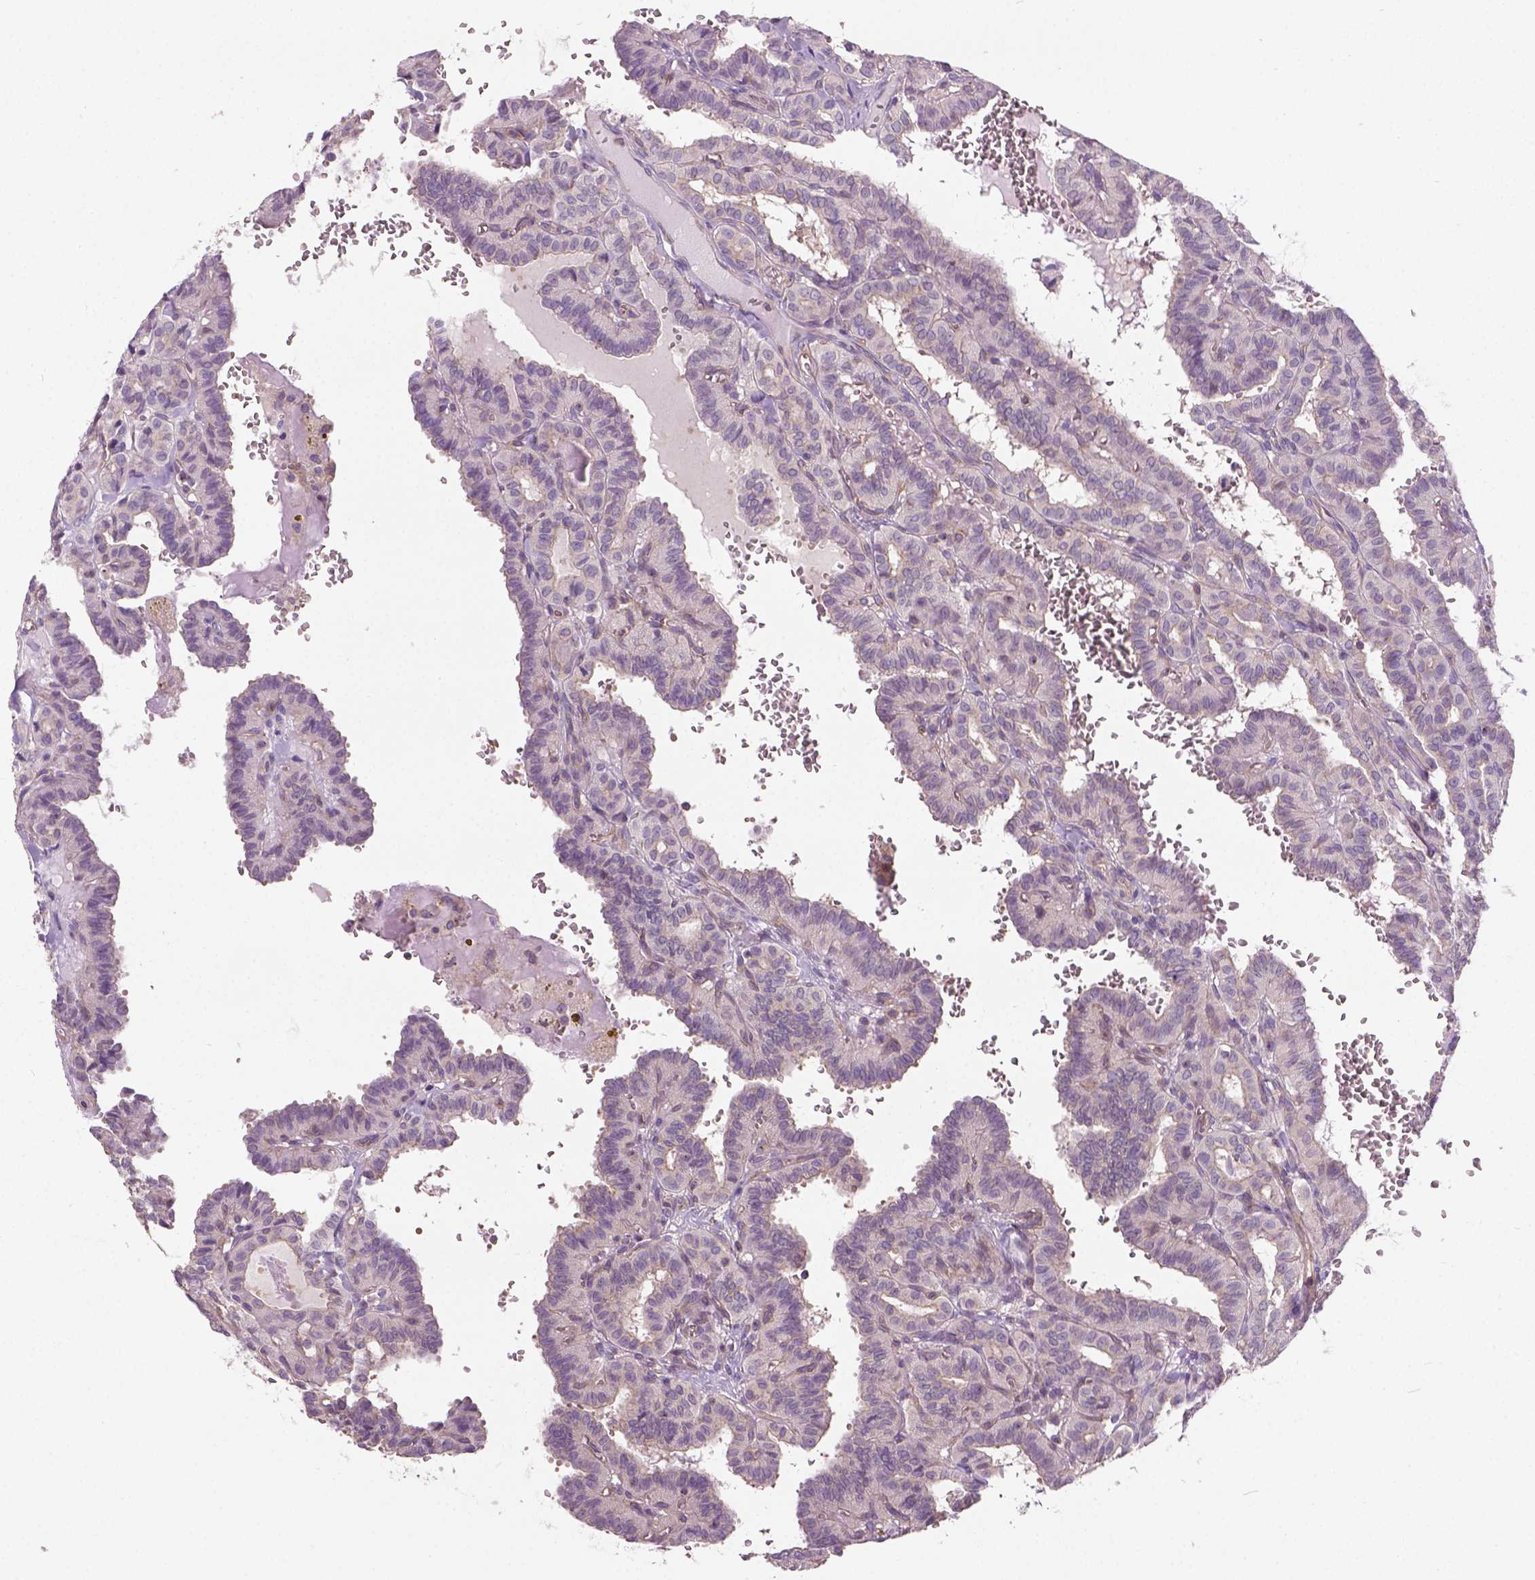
{"staining": {"intensity": "weak", "quantity": "<25%", "location": "cytoplasmic/membranous"}, "tissue": "thyroid cancer", "cell_type": "Tumor cells", "image_type": "cancer", "snomed": [{"axis": "morphology", "description": "Papillary adenocarcinoma, NOS"}, {"axis": "topography", "description": "Thyroid gland"}], "caption": "Immunohistochemistry (IHC) histopathology image of human thyroid cancer (papillary adenocarcinoma) stained for a protein (brown), which reveals no expression in tumor cells.", "gene": "CRACR2A", "patient": {"sex": "female", "age": 21}}